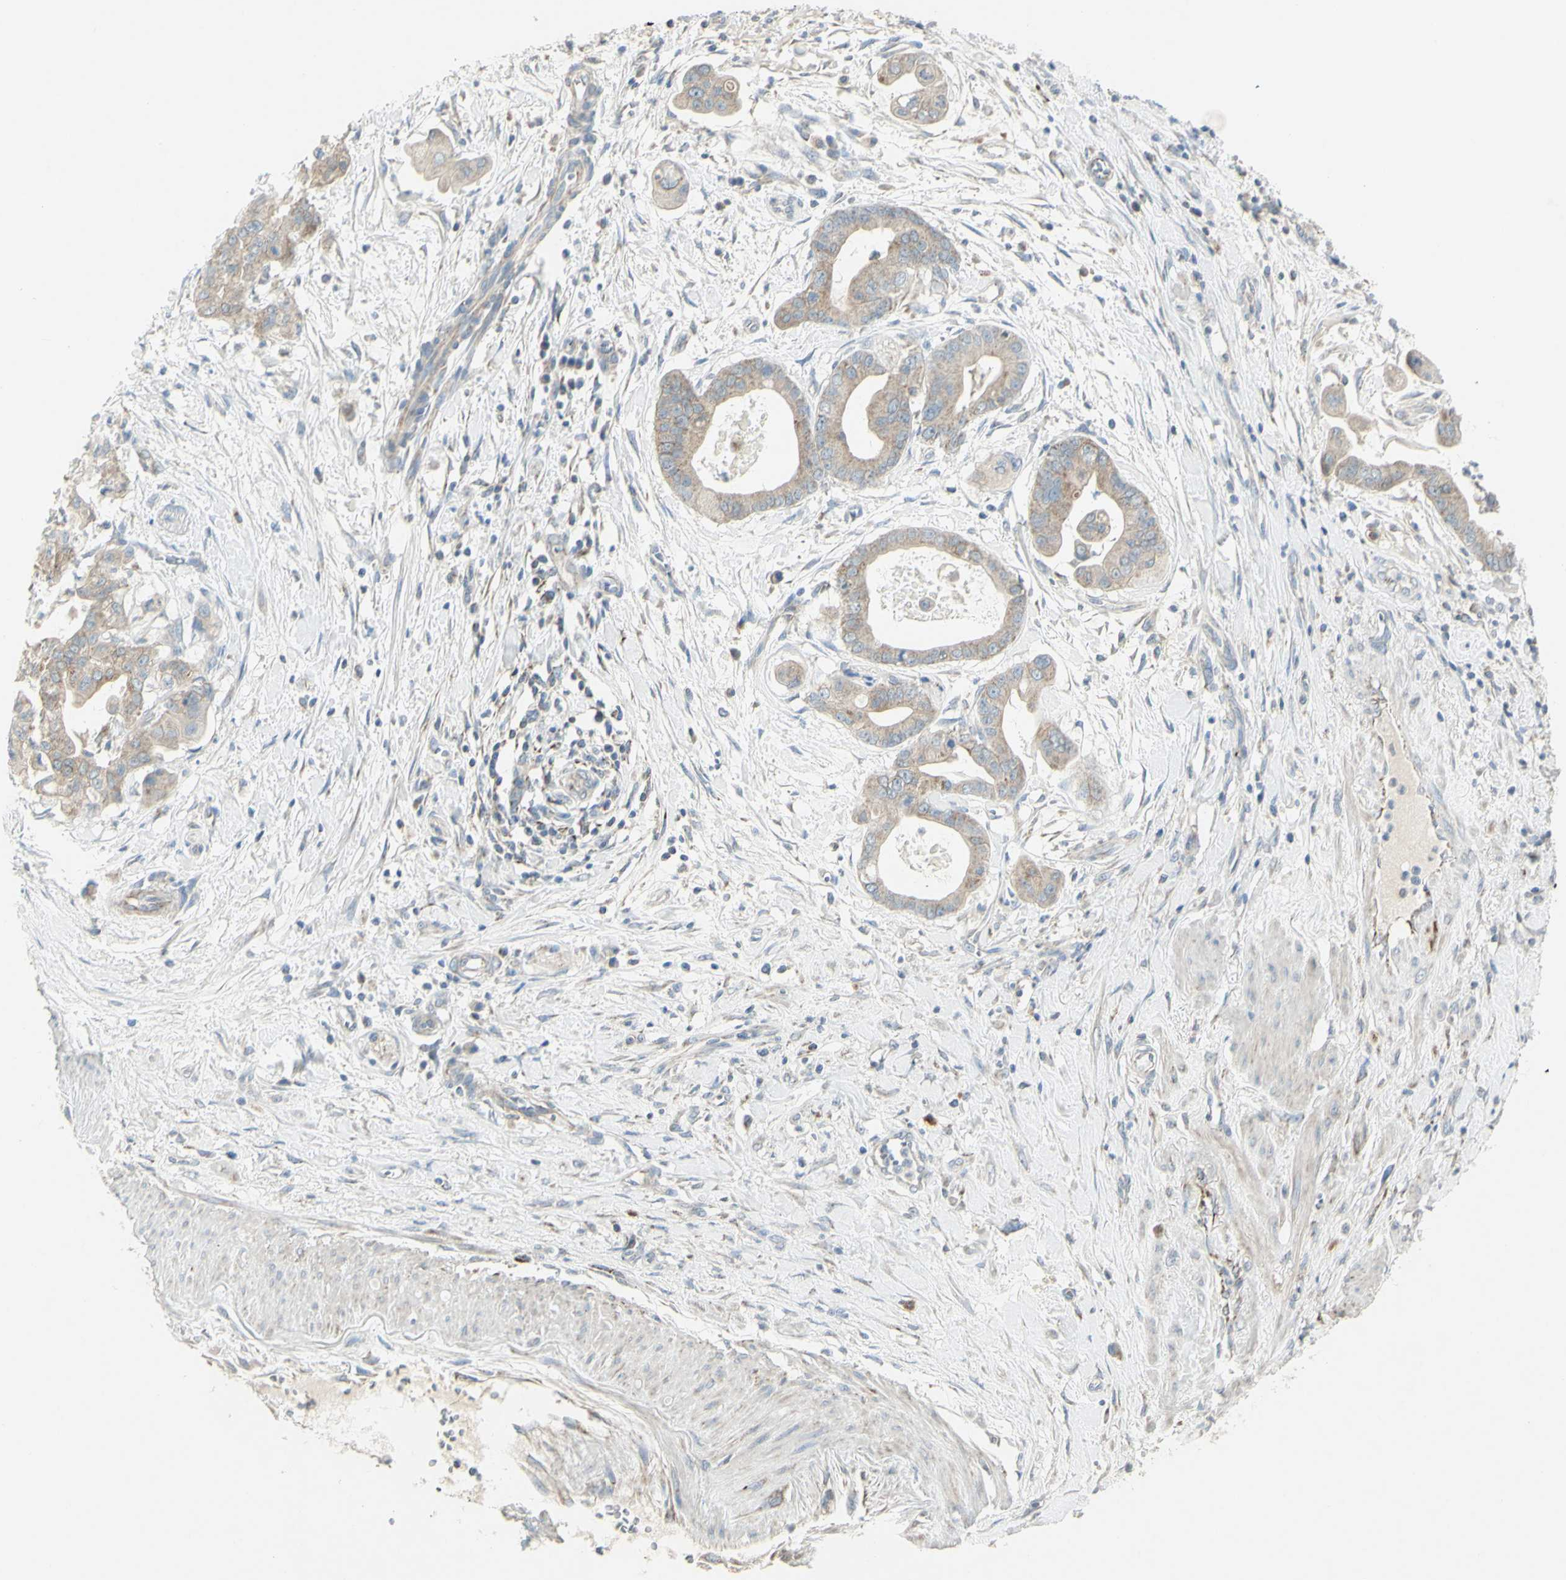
{"staining": {"intensity": "weak", "quantity": "25%-75%", "location": "cytoplasmic/membranous"}, "tissue": "pancreatic cancer", "cell_type": "Tumor cells", "image_type": "cancer", "snomed": [{"axis": "morphology", "description": "Adenocarcinoma, NOS"}, {"axis": "topography", "description": "Pancreas"}], "caption": "IHC of pancreatic cancer (adenocarcinoma) displays low levels of weak cytoplasmic/membranous expression in approximately 25%-75% of tumor cells.", "gene": "CNTNAP1", "patient": {"sex": "female", "age": 75}}